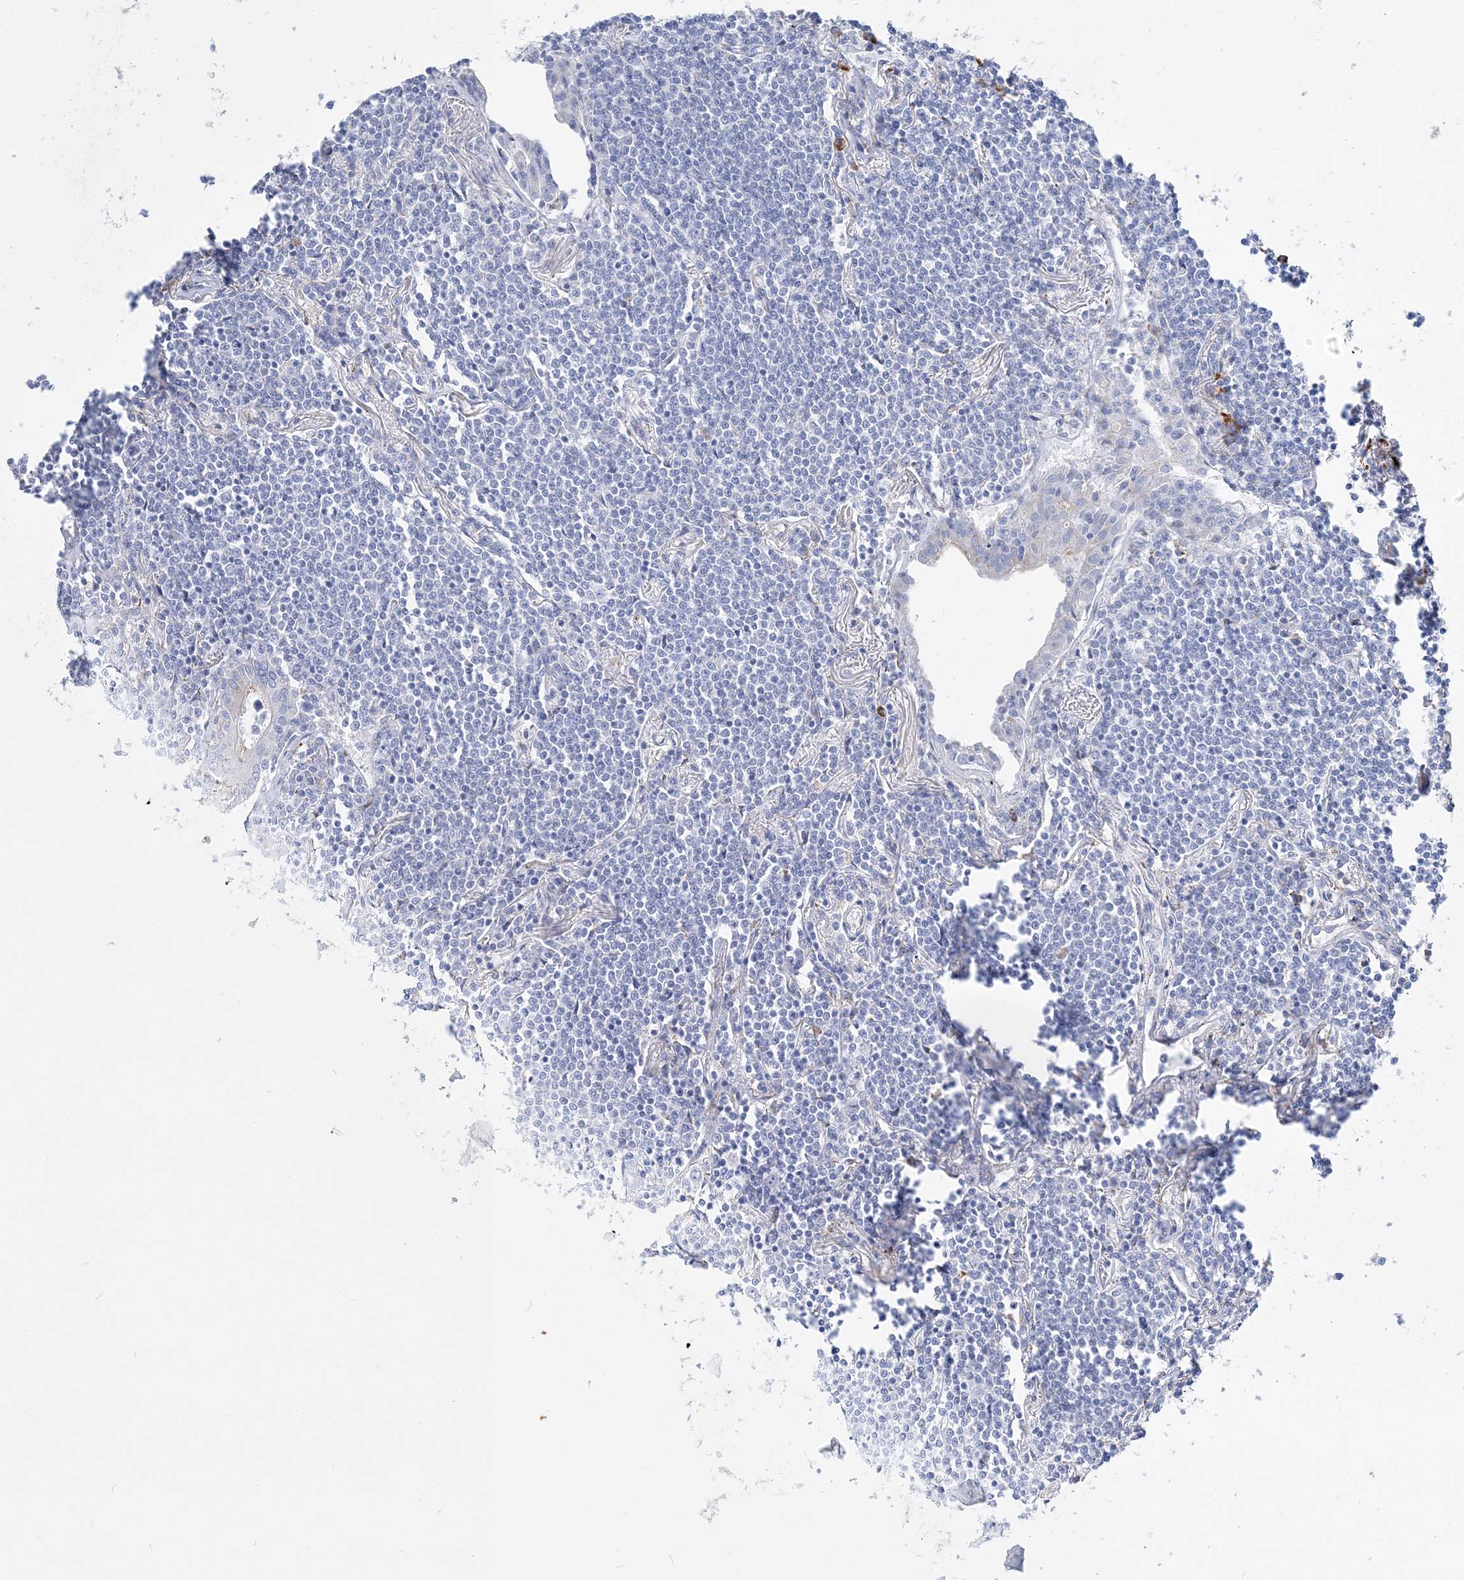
{"staining": {"intensity": "negative", "quantity": "none", "location": "none"}, "tissue": "lymphoma", "cell_type": "Tumor cells", "image_type": "cancer", "snomed": [{"axis": "morphology", "description": "Malignant lymphoma, non-Hodgkin's type, Low grade"}, {"axis": "topography", "description": "Lung"}], "caption": "The immunohistochemistry (IHC) micrograph has no significant positivity in tumor cells of low-grade malignant lymphoma, non-Hodgkin's type tissue.", "gene": "TSPYL6", "patient": {"sex": "female", "age": 71}}